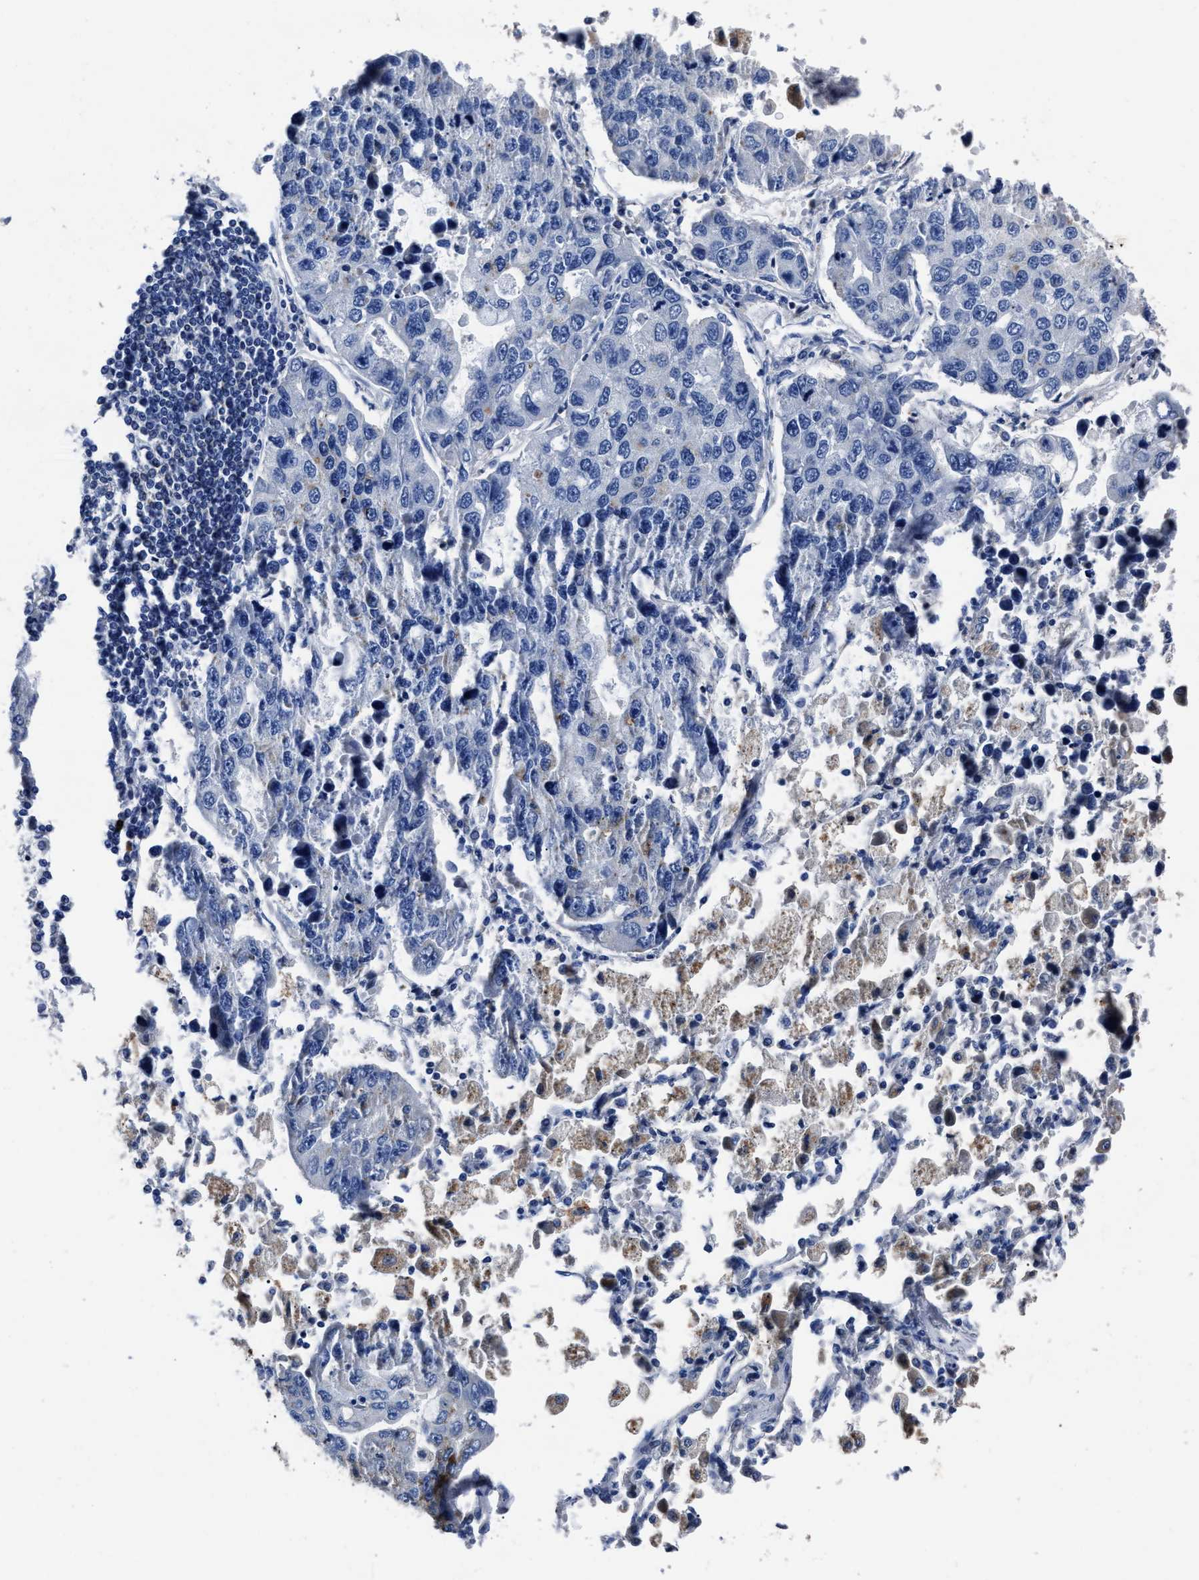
{"staining": {"intensity": "negative", "quantity": "none", "location": "none"}, "tissue": "lung cancer", "cell_type": "Tumor cells", "image_type": "cancer", "snomed": [{"axis": "morphology", "description": "Adenocarcinoma, NOS"}, {"axis": "topography", "description": "Lung"}], "caption": "Immunohistochemistry (IHC) histopathology image of adenocarcinoma (lung) stained for a protein (brown), which exhibits no positivity in tumor cells. Brightfield microscopy of immunohistochemistry stained with DAB (brown) and hematoxylin (blue), captured at high magnification.", "gene": "LAMTOR4", "patient": {"sex": "male", "age": 64}}